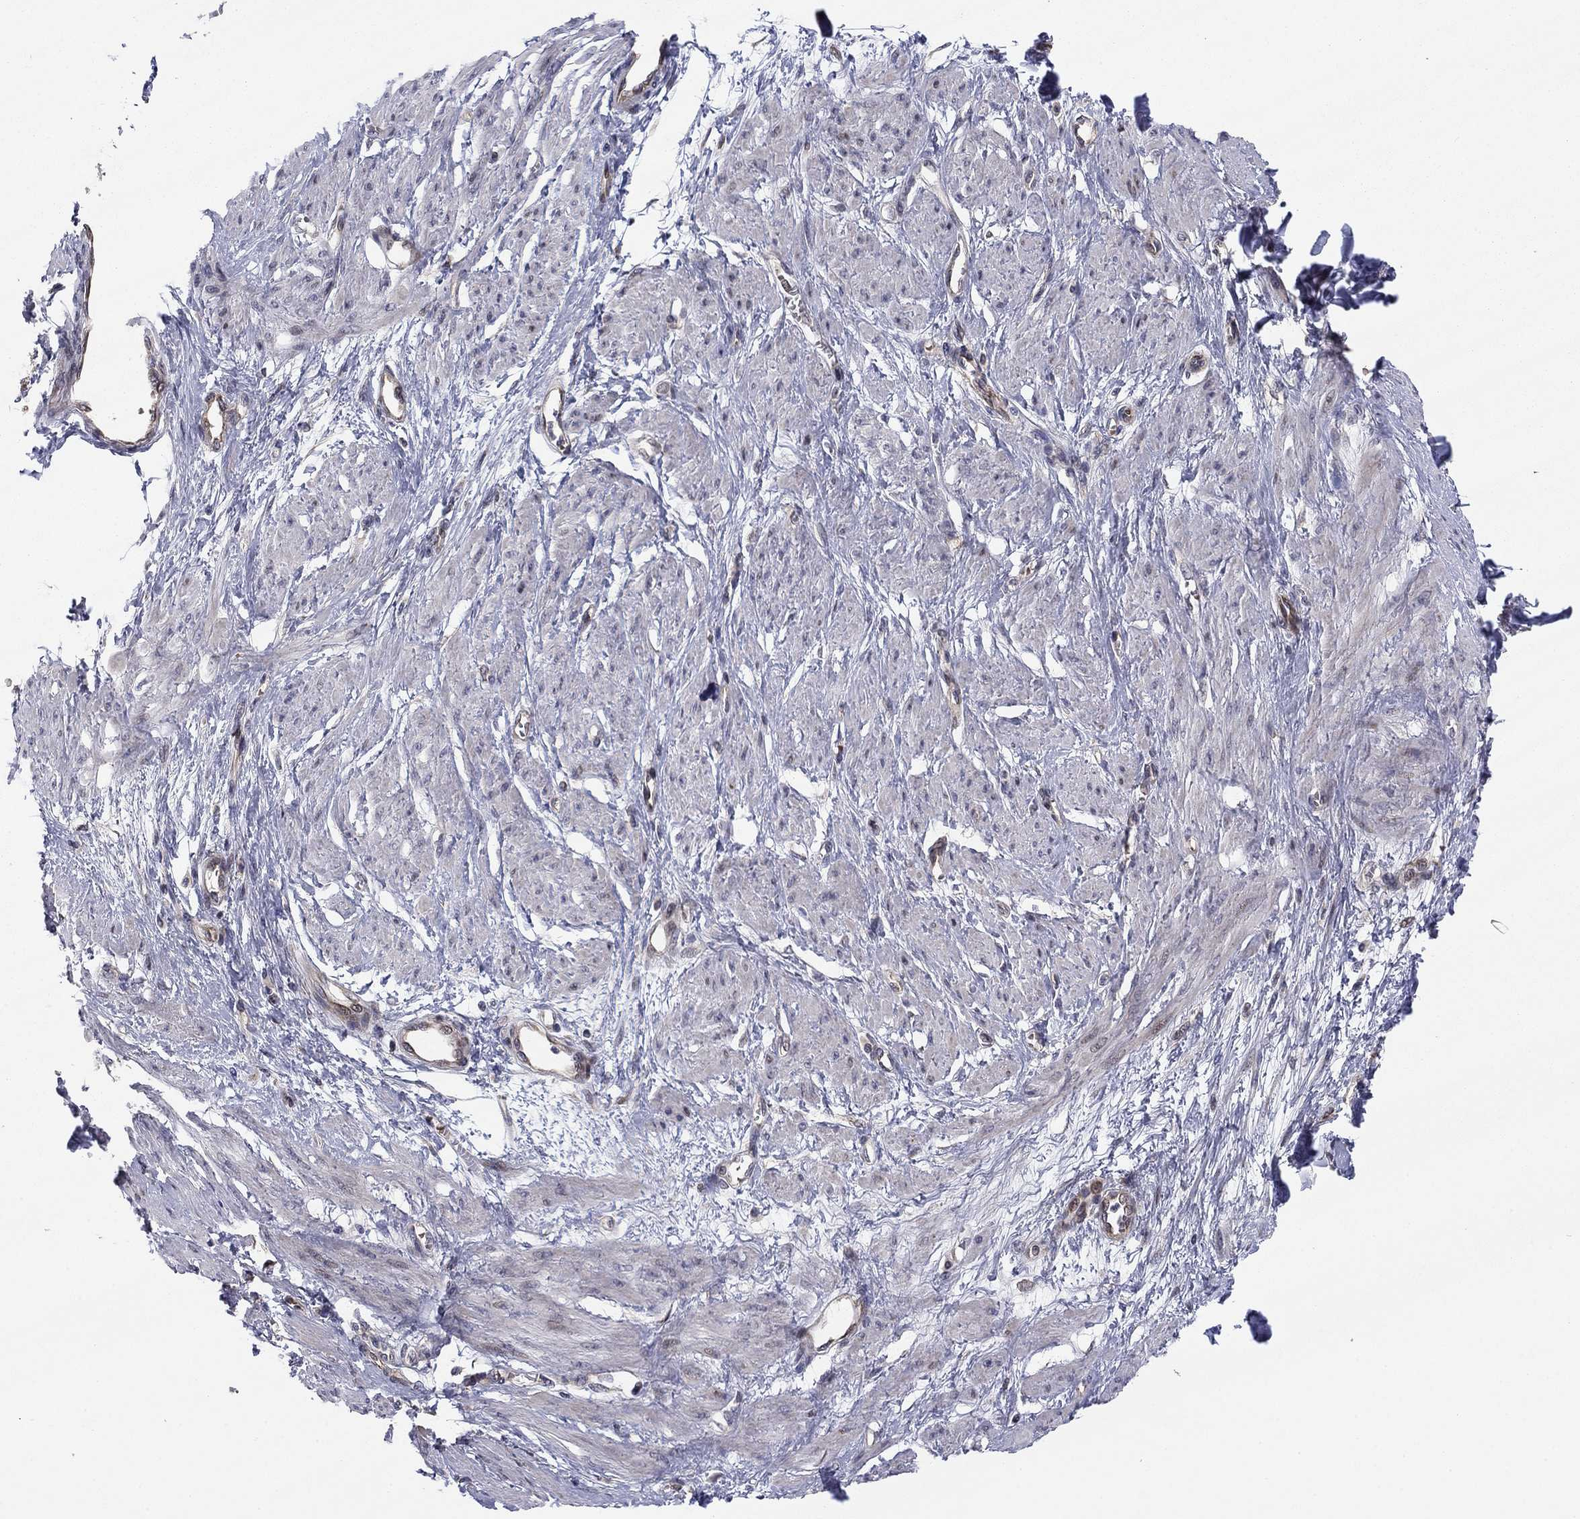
{"staining": {"intensity": "negative", "quantity": "none", "location": "none"}, "tissue": "smooth muscle", "cell_type": "Smooth muscle cells", "image_type": "normal", "snomed": [{"axis": "morphology", "description": "Normal tissue, NOS"}, {"axis": "topography", "description": "Smooth muscle"}, {"axis": "topography", "description": "Uterus"}], "caption": "DAB (3,3'-diaminobenzidine) immunohistochemical staining of benign human smooth muscle exhibits no significant expression in smooth muscle cells.", "gene": "BCL11A", "patient": {"sex": "female", "age": 39}}